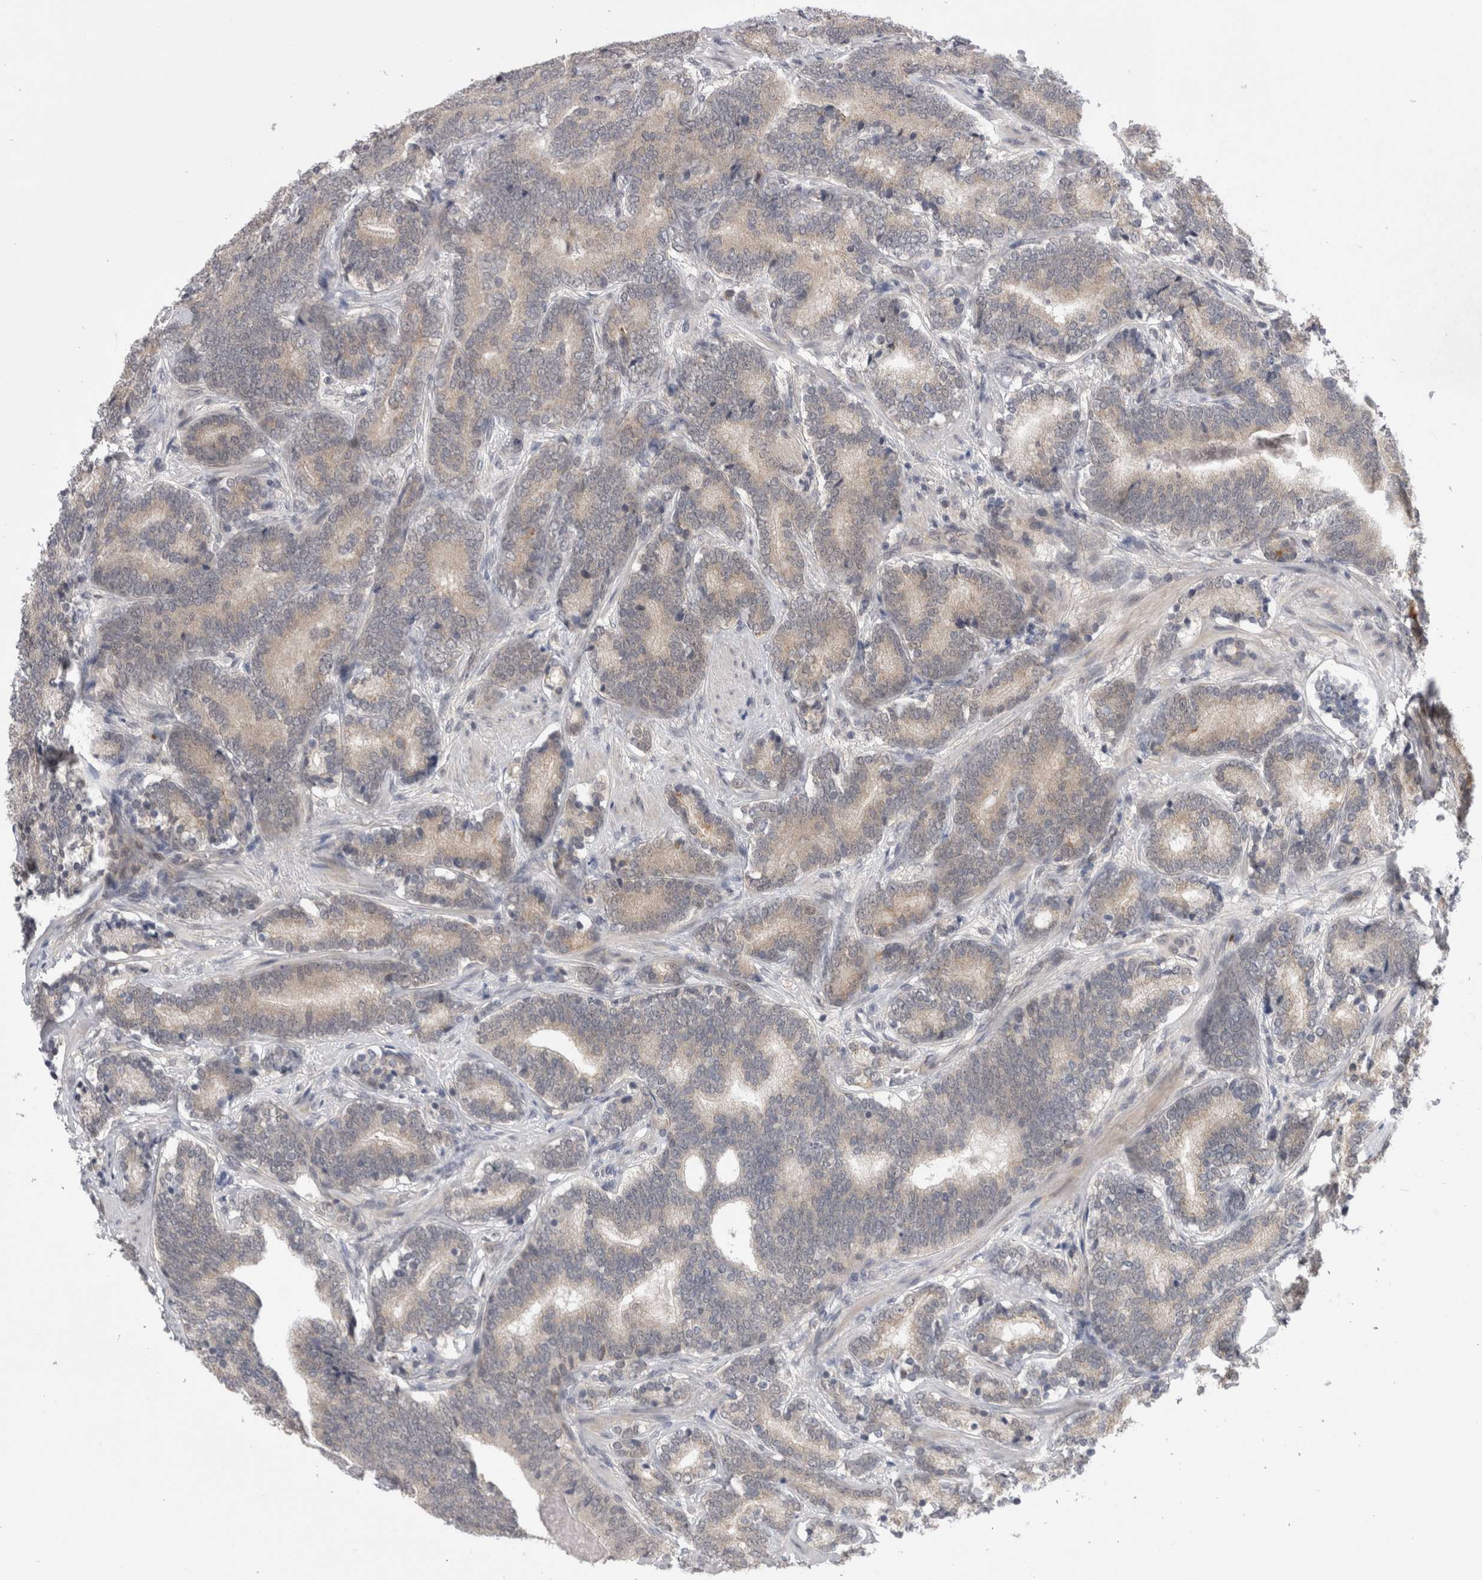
{"staining": {"intensity": "negative", "quantity": "none", "location": "none"}, "tissue": "prostate cancer", "cell_type": "Tumor cells", "image_type": "cancer", "snomed": [{"axis": "morphology", "description": "Adenocarcinoma, High grade"}, {"axis": "topography", "description": "Prostate"}], "caption": "Tumor cells are negative for protein expression in human high-grade adenocarcinoma (prostate).", "gene": "ZNF341", "patient": {"sex": "male", "age": 55}}